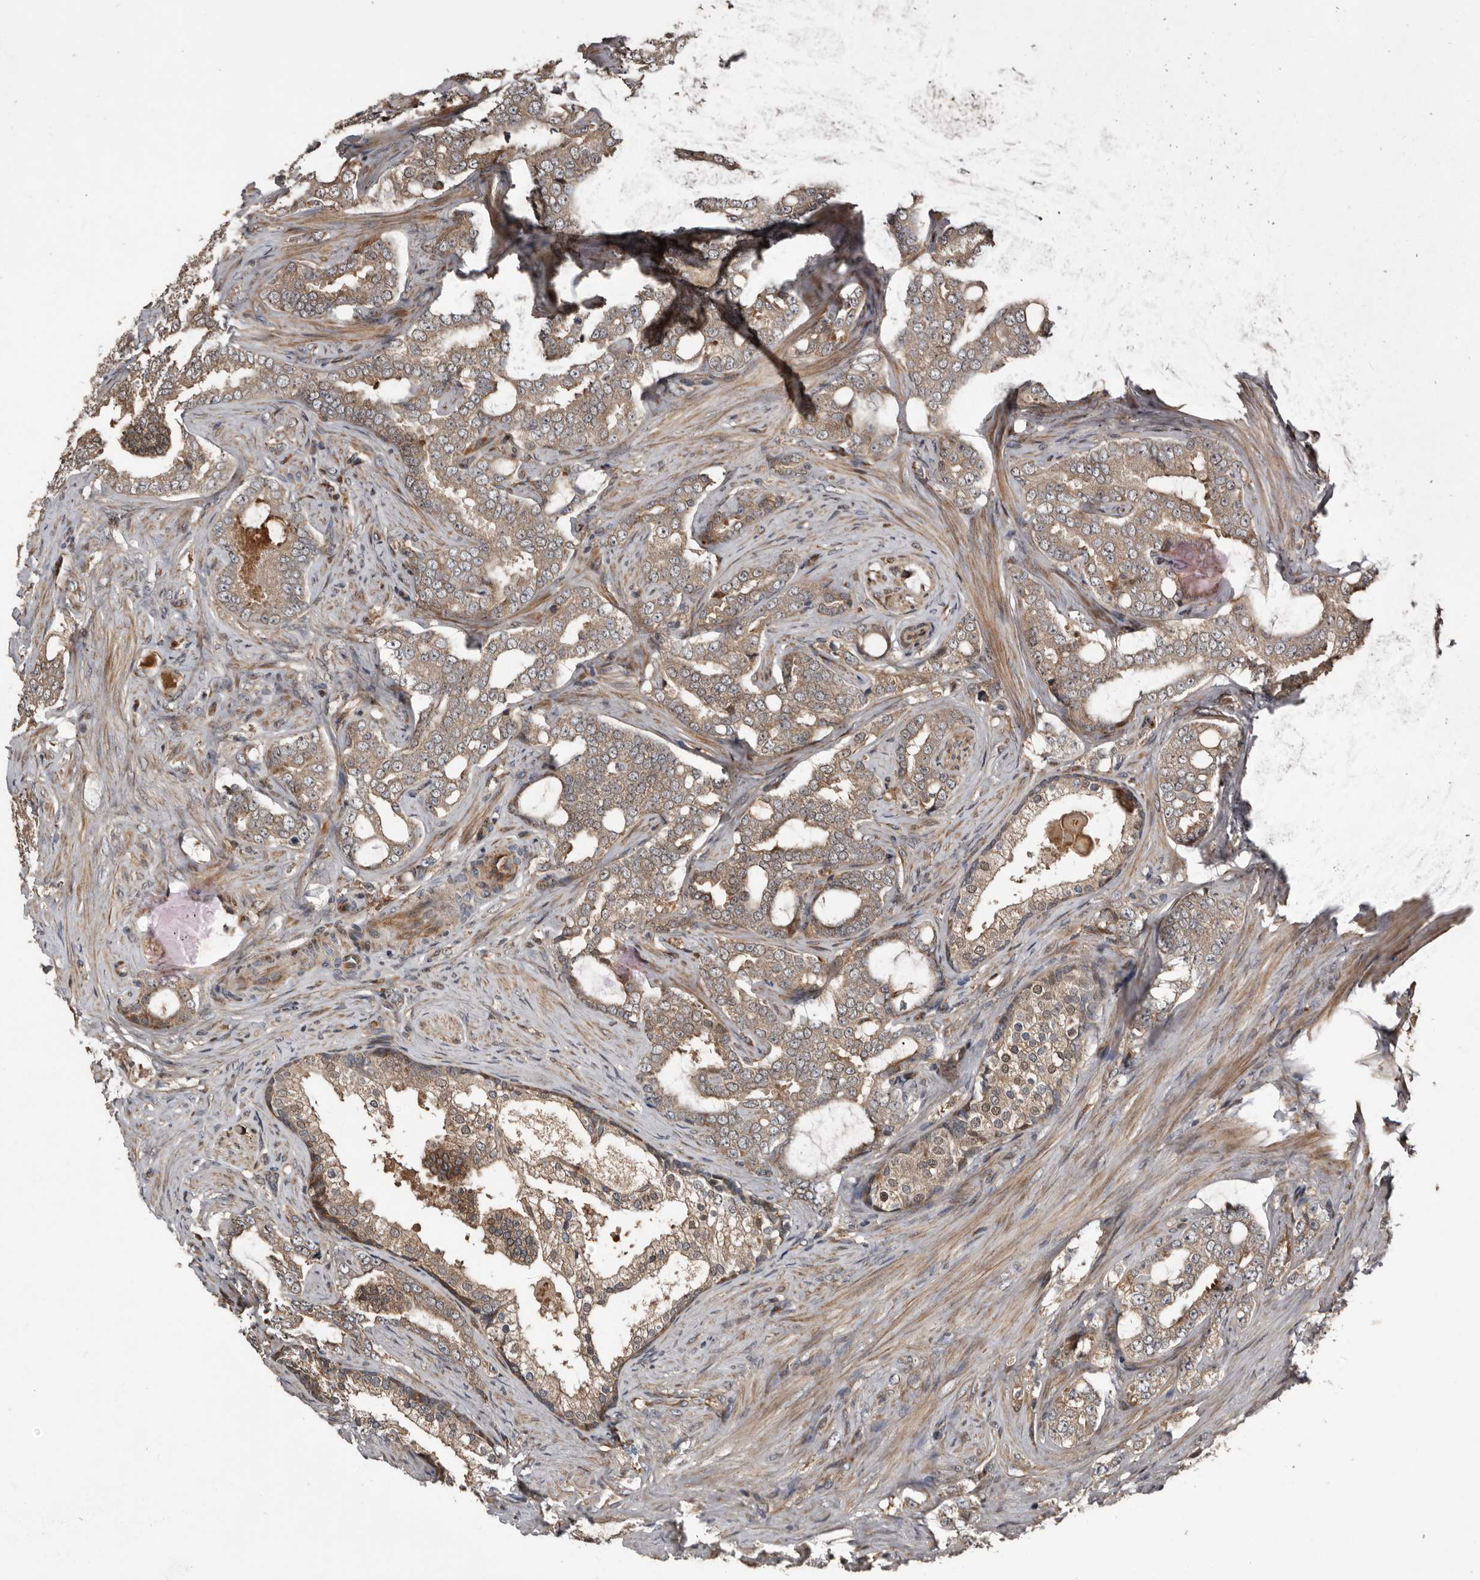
{"staining": {"intensity": "weak", "quantity": ">75%", "location": "cytoplasmic/membranous"}, "tissue": "prostate cancer", "cell_type": "Tumor cells", "image_type": "cancer", "snomed": [{"axis": "morphology", "description": "Adenocarcinoma, High grade"}, {"axis": "topography", "description": "Prostate"}], "caption": "Prostate cancer (adenocarcinoma (high-grade)) was stained to show a protein in brown. There is low levels of weak cytoplasmic/membranous staining in approximately >75% of tumor cells. The staining was performed using DAB to visualize the protein expression in brown, while the nuclei were stained in blue with hematoxylin (Magnification: 20x).", "gene": "SERTAD4", "patient": {"sex": "male", "age": 64}}